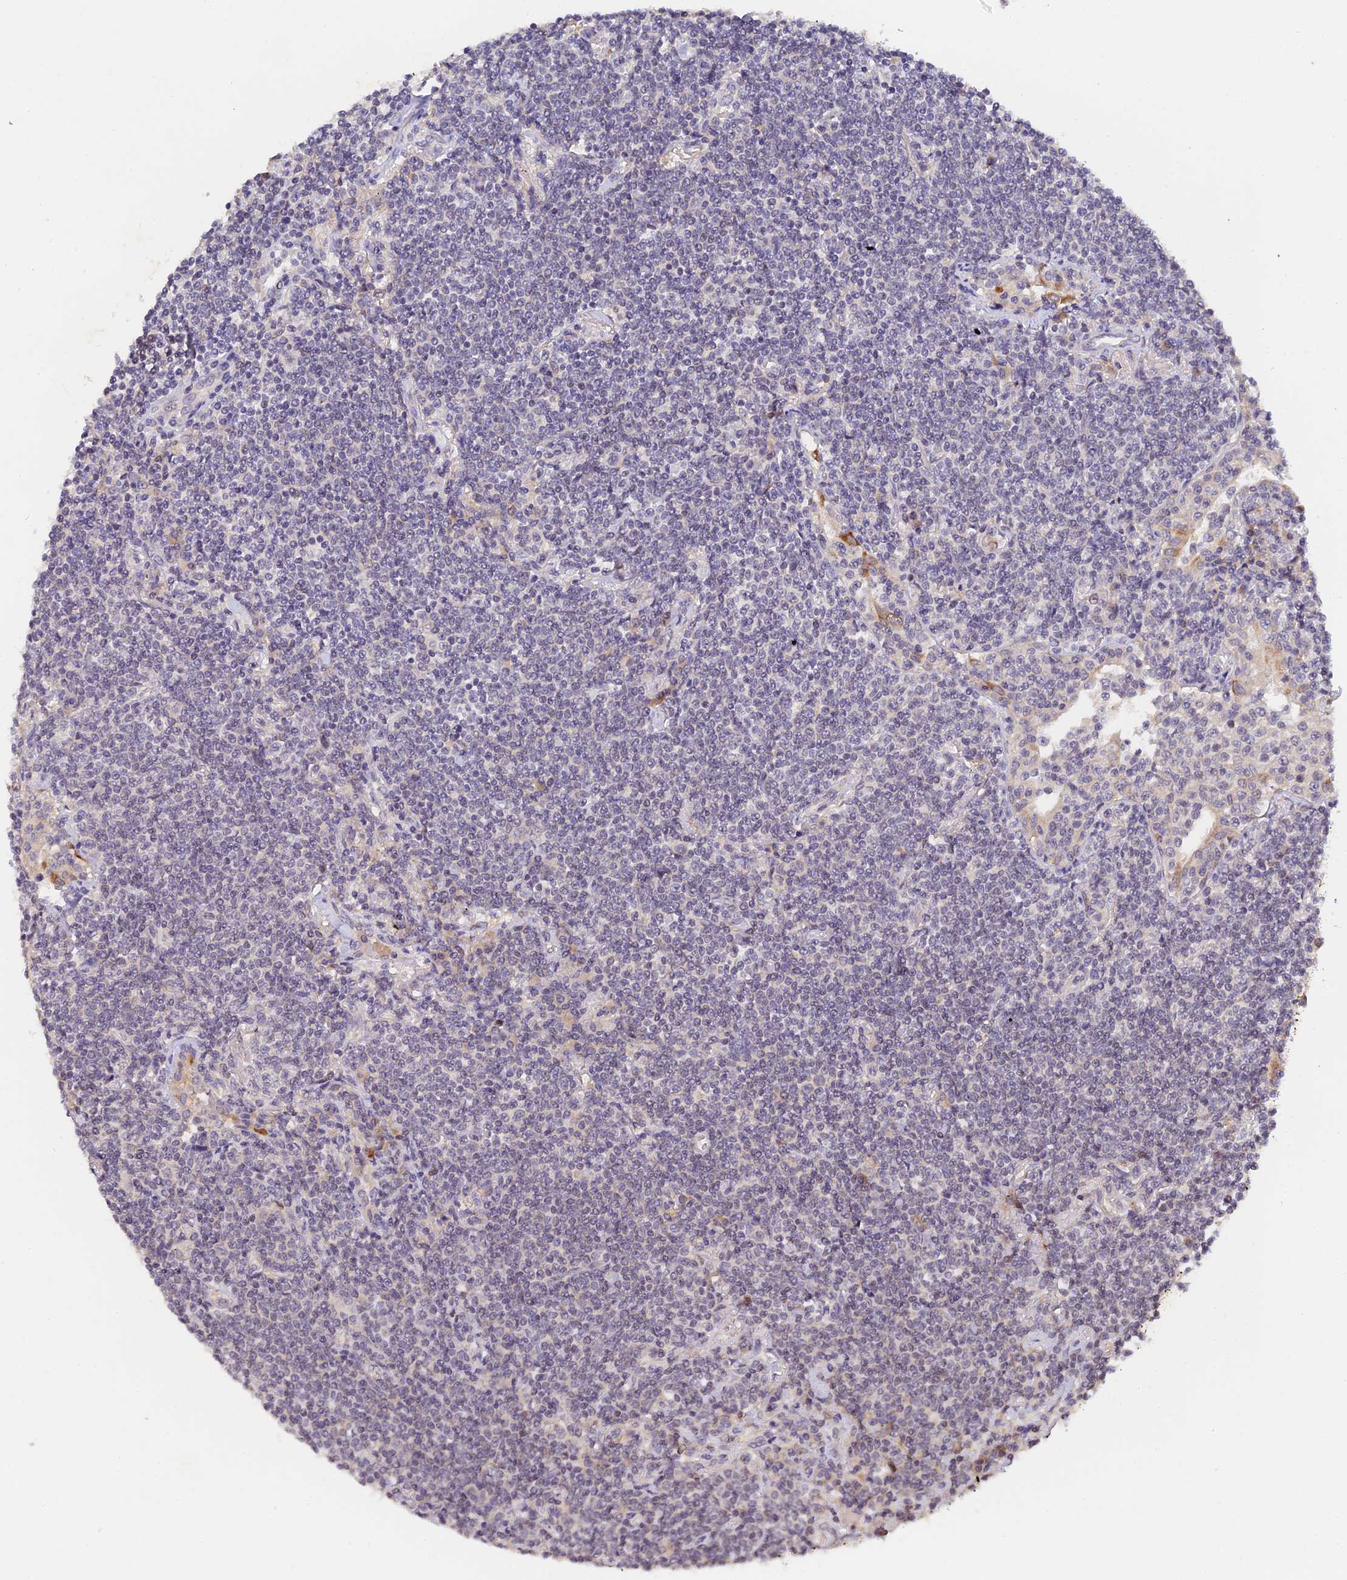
{"staining": {"intensity": "negative", "quantity": "none", "location": "none"}, "tissue": "lymphoma", "cell_type": "Tumor cells", "image_type": "cancer", "snomed": [{"axis": "morphology", "description": "Malignant lymphoma, non-Hodgkin's type, Low grade"}, {"axis": "topography", "description": "Lung"}], "caption": "Immunohistochemical staining of lymphoma reveals no significant staining in tumor cells.", "gene": "CWH43", "patient": {"sex": "female", "age": 71}}